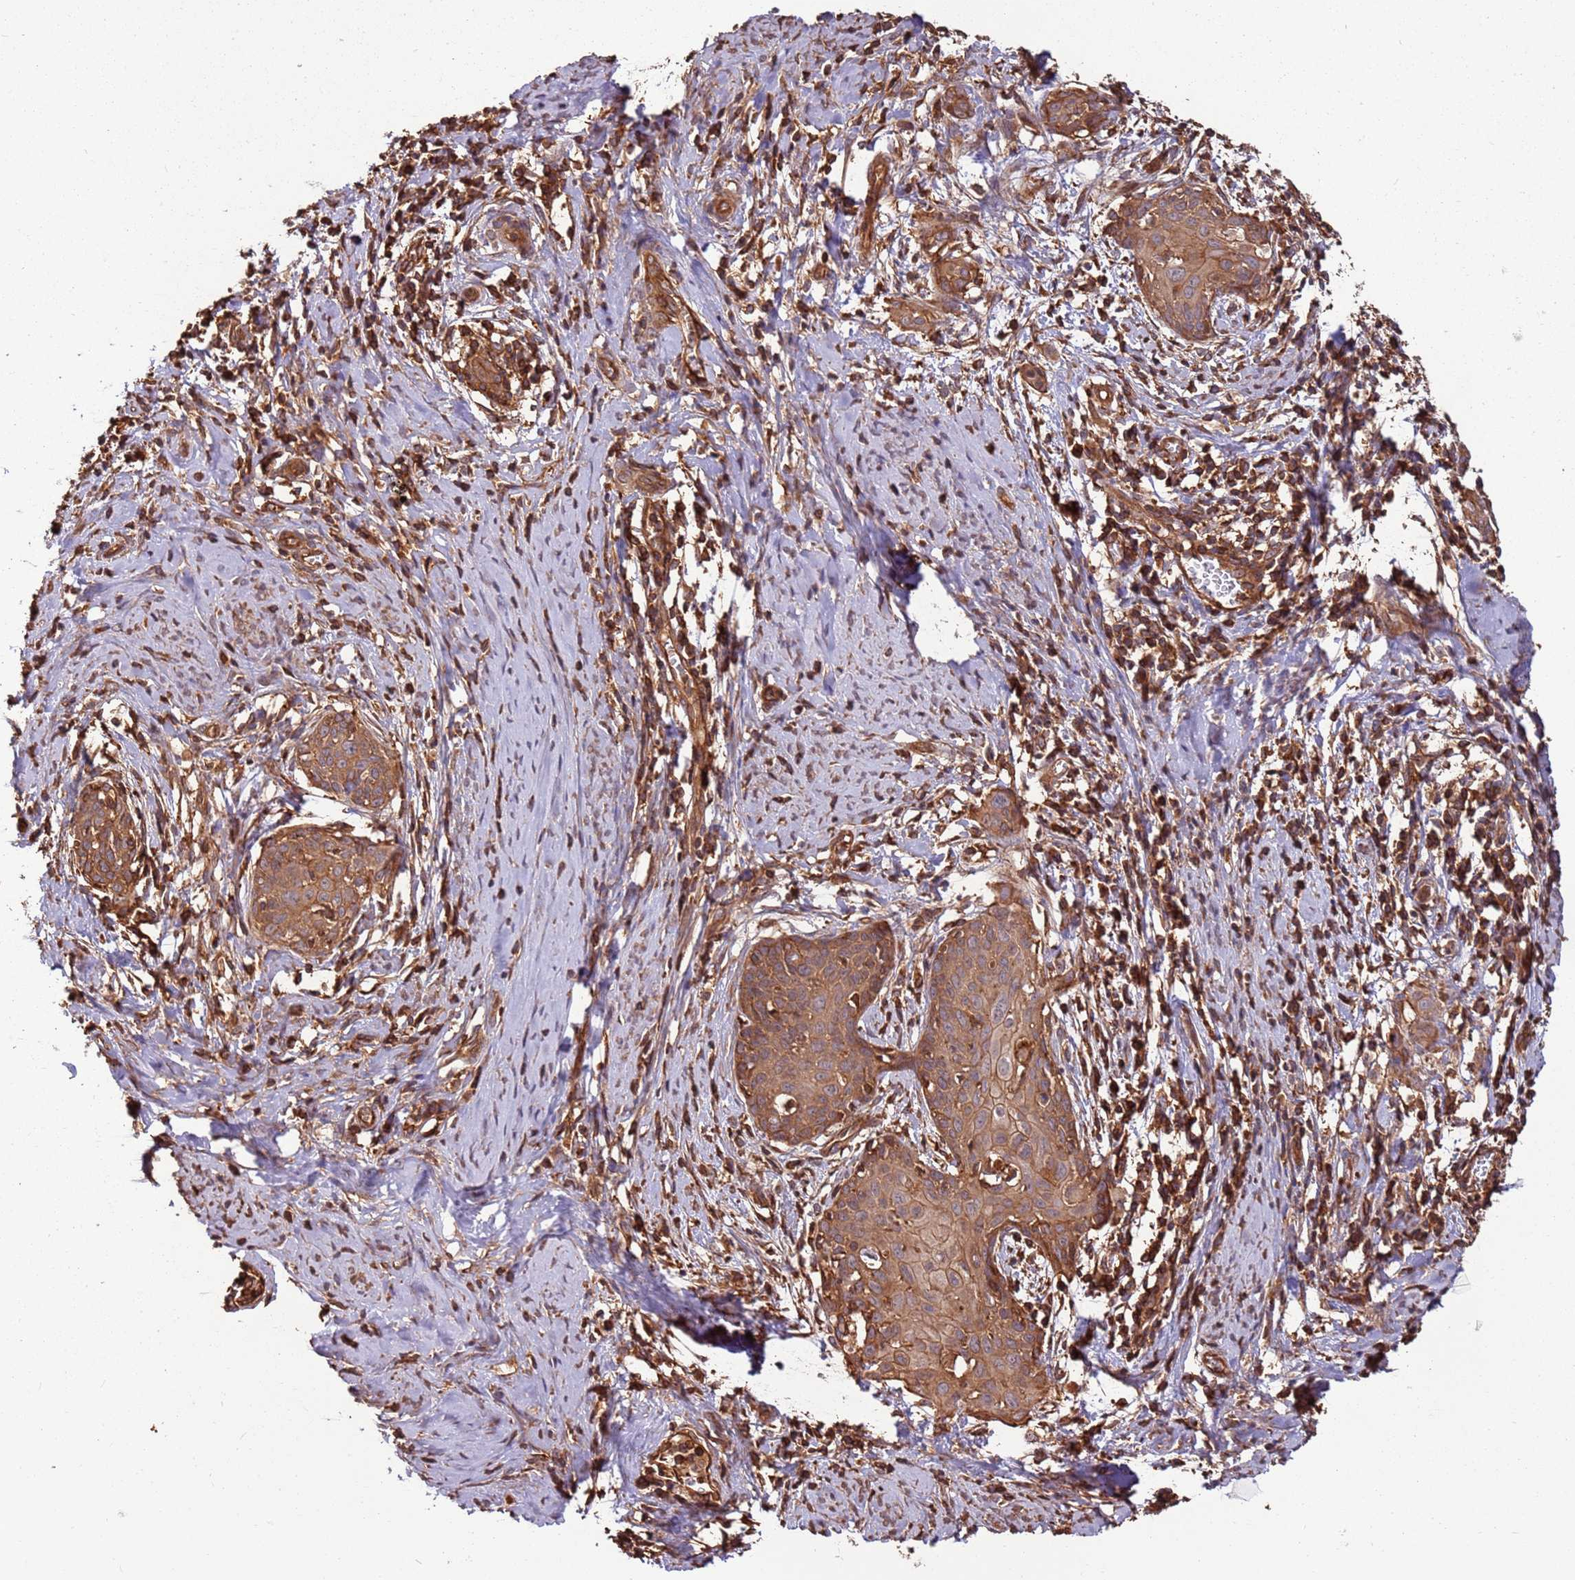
{"staining": {"intensity": "moderate", "quantity": ">75%", "location": "cytoplasmic/membranous"}, "tissue": "cervical cancer", "cell_type": "Tumor cells", "image_type": "cancer", "snomed": [{"axis": "morphology", "description": "Squamous cell carcinoma, NOS"}, {"axis": "topography", "description": "Cervix"}], "caption": "Brown immunohistochemical staining in human squamous cell carcinoma (cervical) shows moderate cytoplasmic/membranous expression in approximately >75% of tumor cells.", "gene": "ACVR2A", "patient": {"sex": "female", "age": 52}}